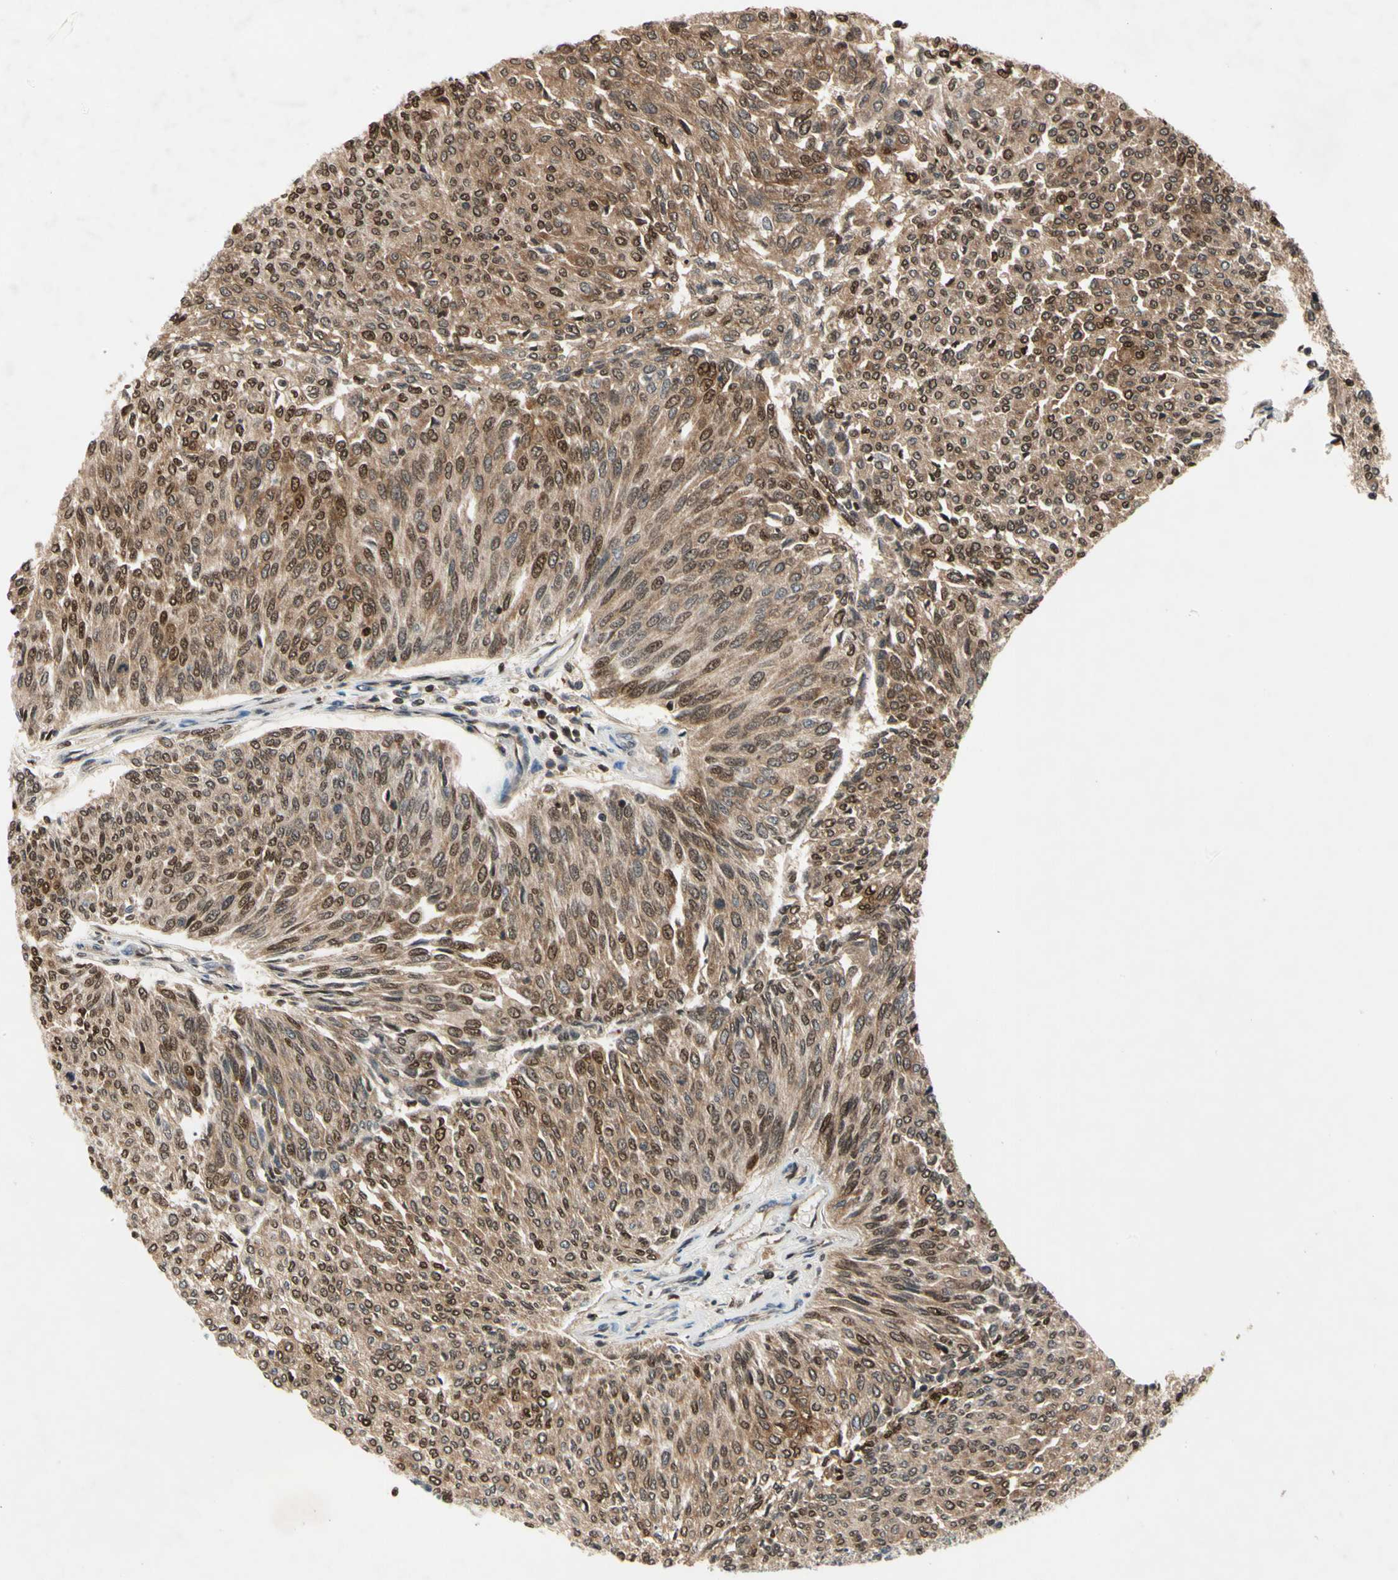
{"staining": {"intensity": "moderate", "quantity": ">75%", "location": "cytoplasmic/membranous"}, "tissue": "urothelial cancer", "cell_type": "Tumor cells", "image_type": "cancer", "snomed": [{"axis": "morphology", "description": "Urothelial carcinoma, Low grade"}, {"axis": "topography", "description": "Urinary bladder"}], "caption": "Tumor cells display moderate cytoplasmic/membranous expression in approximately >75% of cells in urothelial cancer.", "gene": "GSR", "patient": {"sex": "female", "age": 79}}